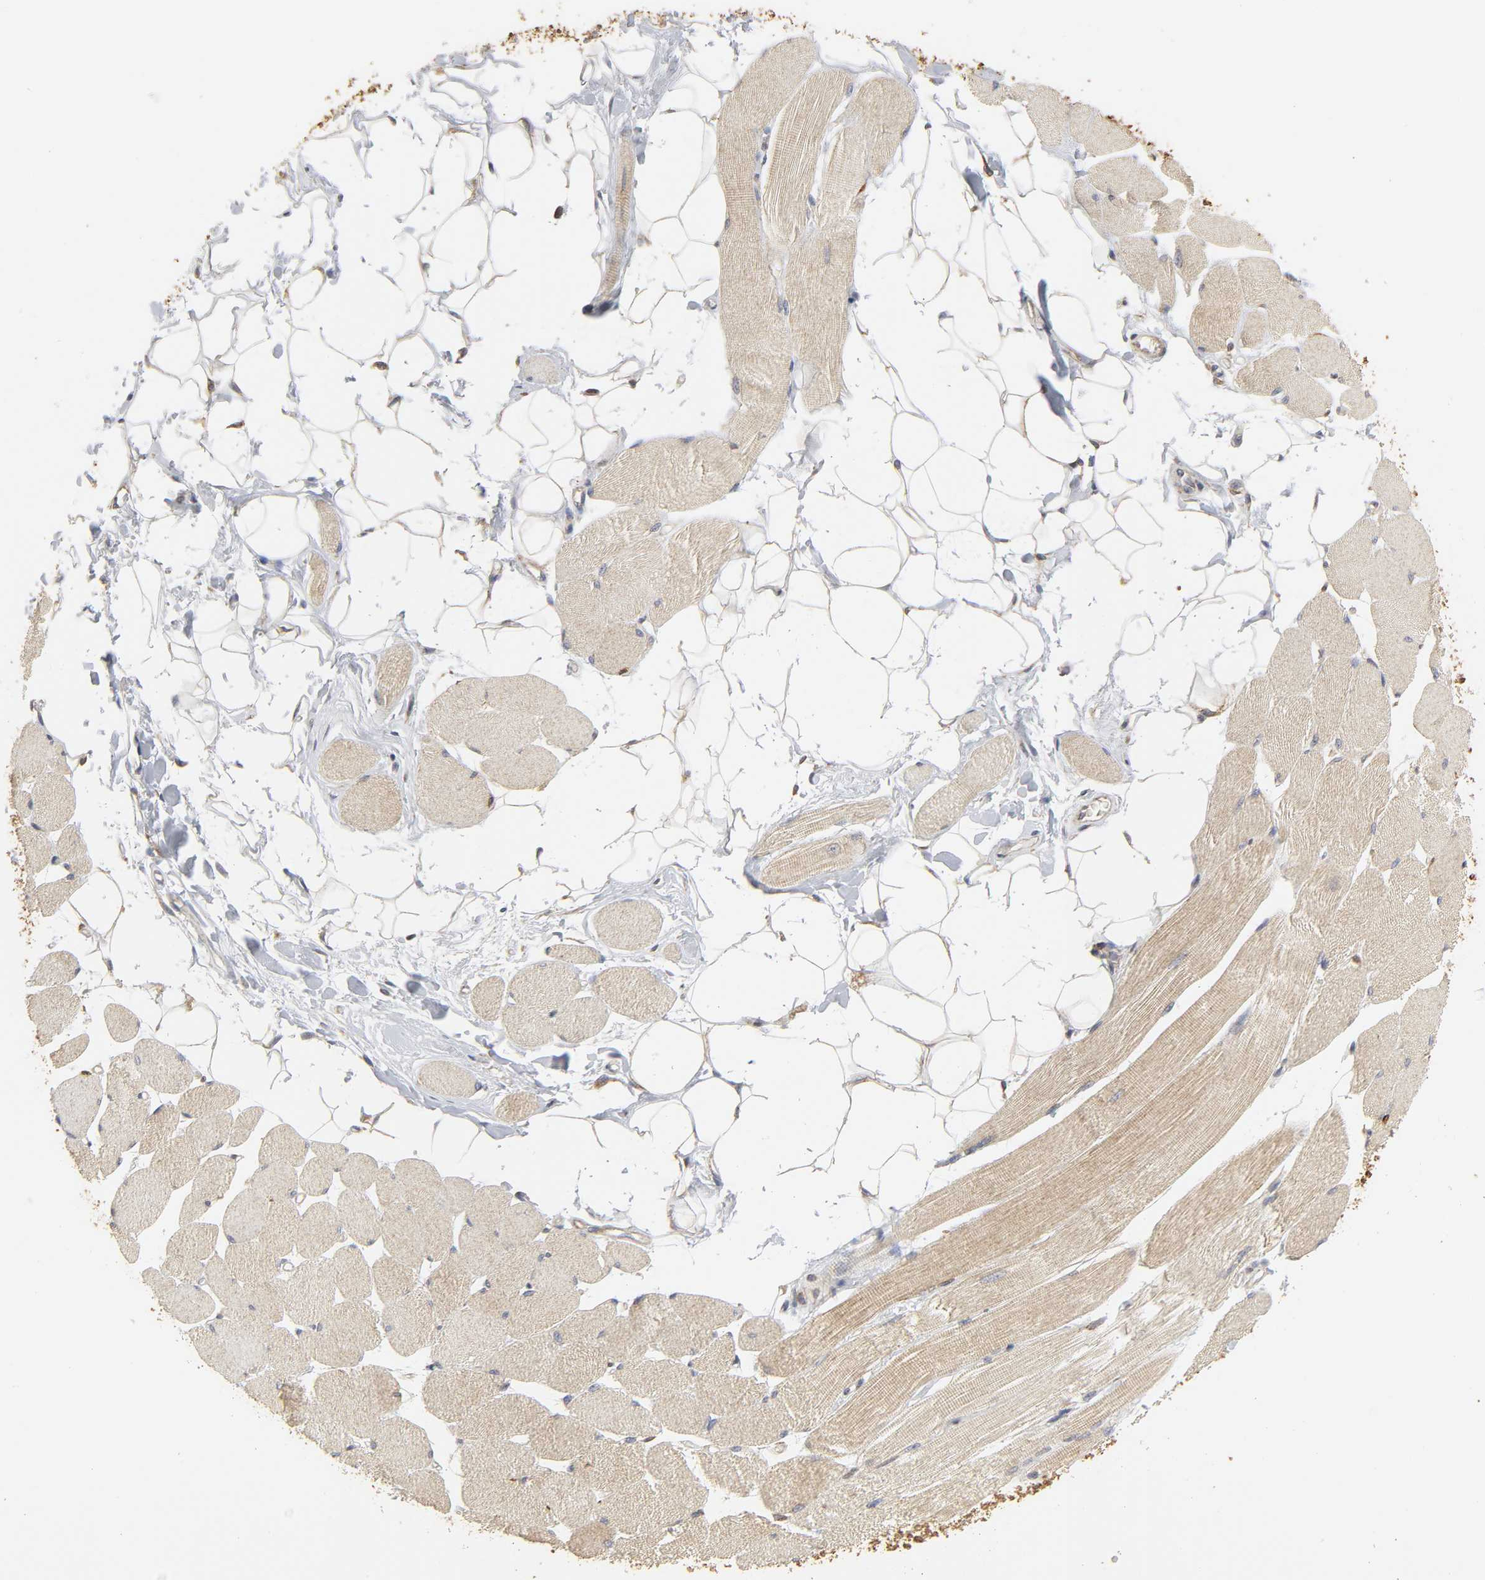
{"staining": {"intensity": "weak", "quantity": "25%-75%", "location": "cytoplasmic/membranous"}, "tissue": "skeletal muscle", "cell_type": "Myocytes", "image_type": "normal", "snomed": [{"axis": "morphology", "description": "Normal tissue, NOS"}, {"axis": "topography", "description": "Skeletal muscle"}, {"axis": "topography", "description": "Peripheral nerve tissue"}], "caption": "Human skeletal muscle stained with a brown dye displays weak cytoplasmic/membranous positive staining in about 25%-75% of myocytes.", "gene": "POR", "patient": {"sex": "female", "age": 84}}